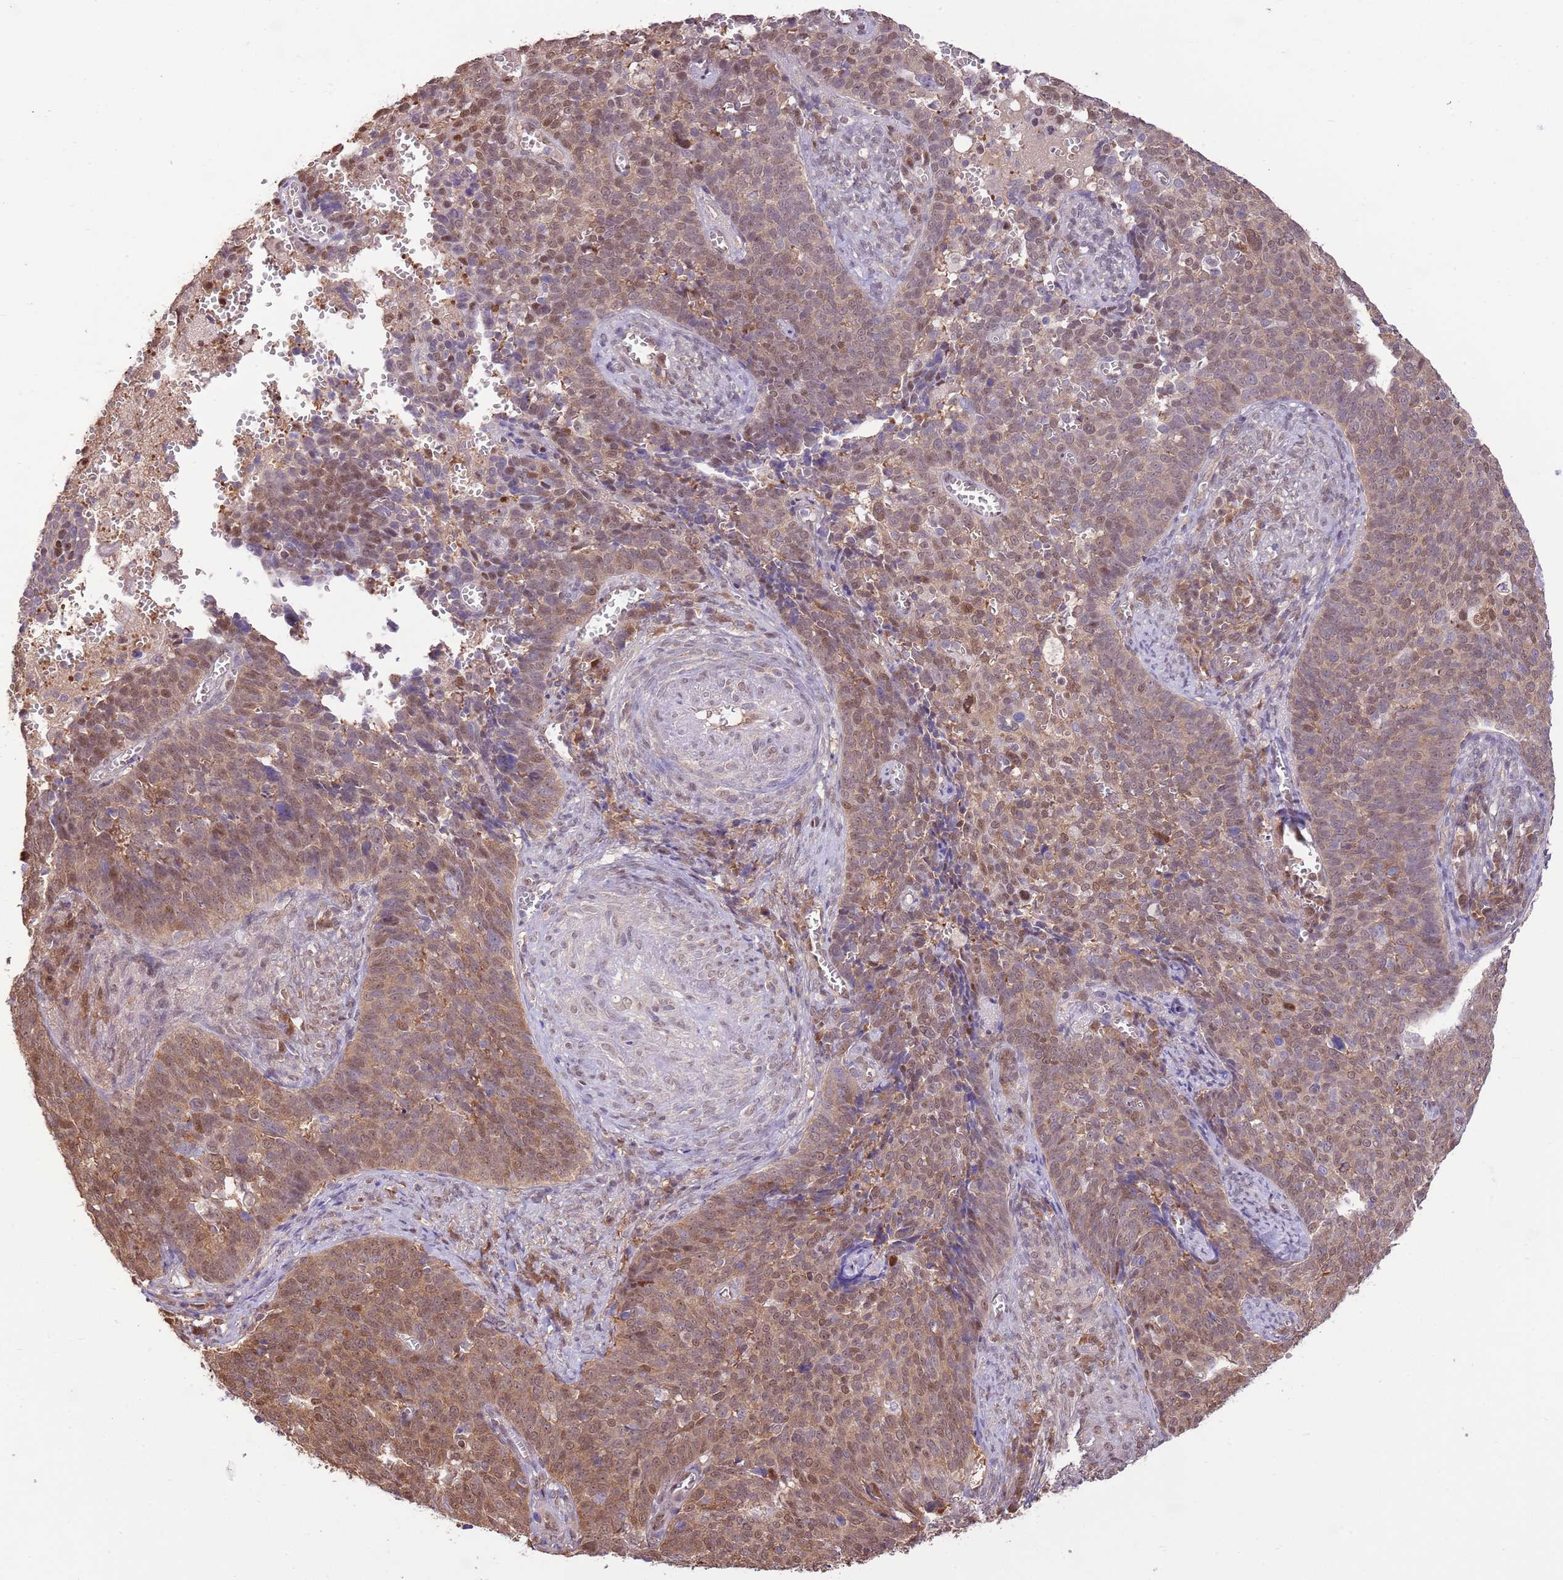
{"staining": {"intensity": "moderate", "quantity": ">75%", "location": "cytoplasmic/membranous,nuclear"}, "tissue": "cervical cancer", "cell_type": "Tumor cells", "image_type": "cancer", "snomed": [{"axis": "morphology", "description": "Normal tissue, NOS"}, {"axis": "morphology", "description": "Squamous cell carcinoma, NOS"}, {"axis": "topography", "description": "Cervix"}], "caption": "This is a micrograph of immunohistochemistry (IHC) staining of squamous cell carcinoma (cervical), which shows moderate expression in the cytoplasmic/membranous and nuclear of tumor cells.", "gene": "NSFL1C", "patient": {"sex": "female", "age": 39}}